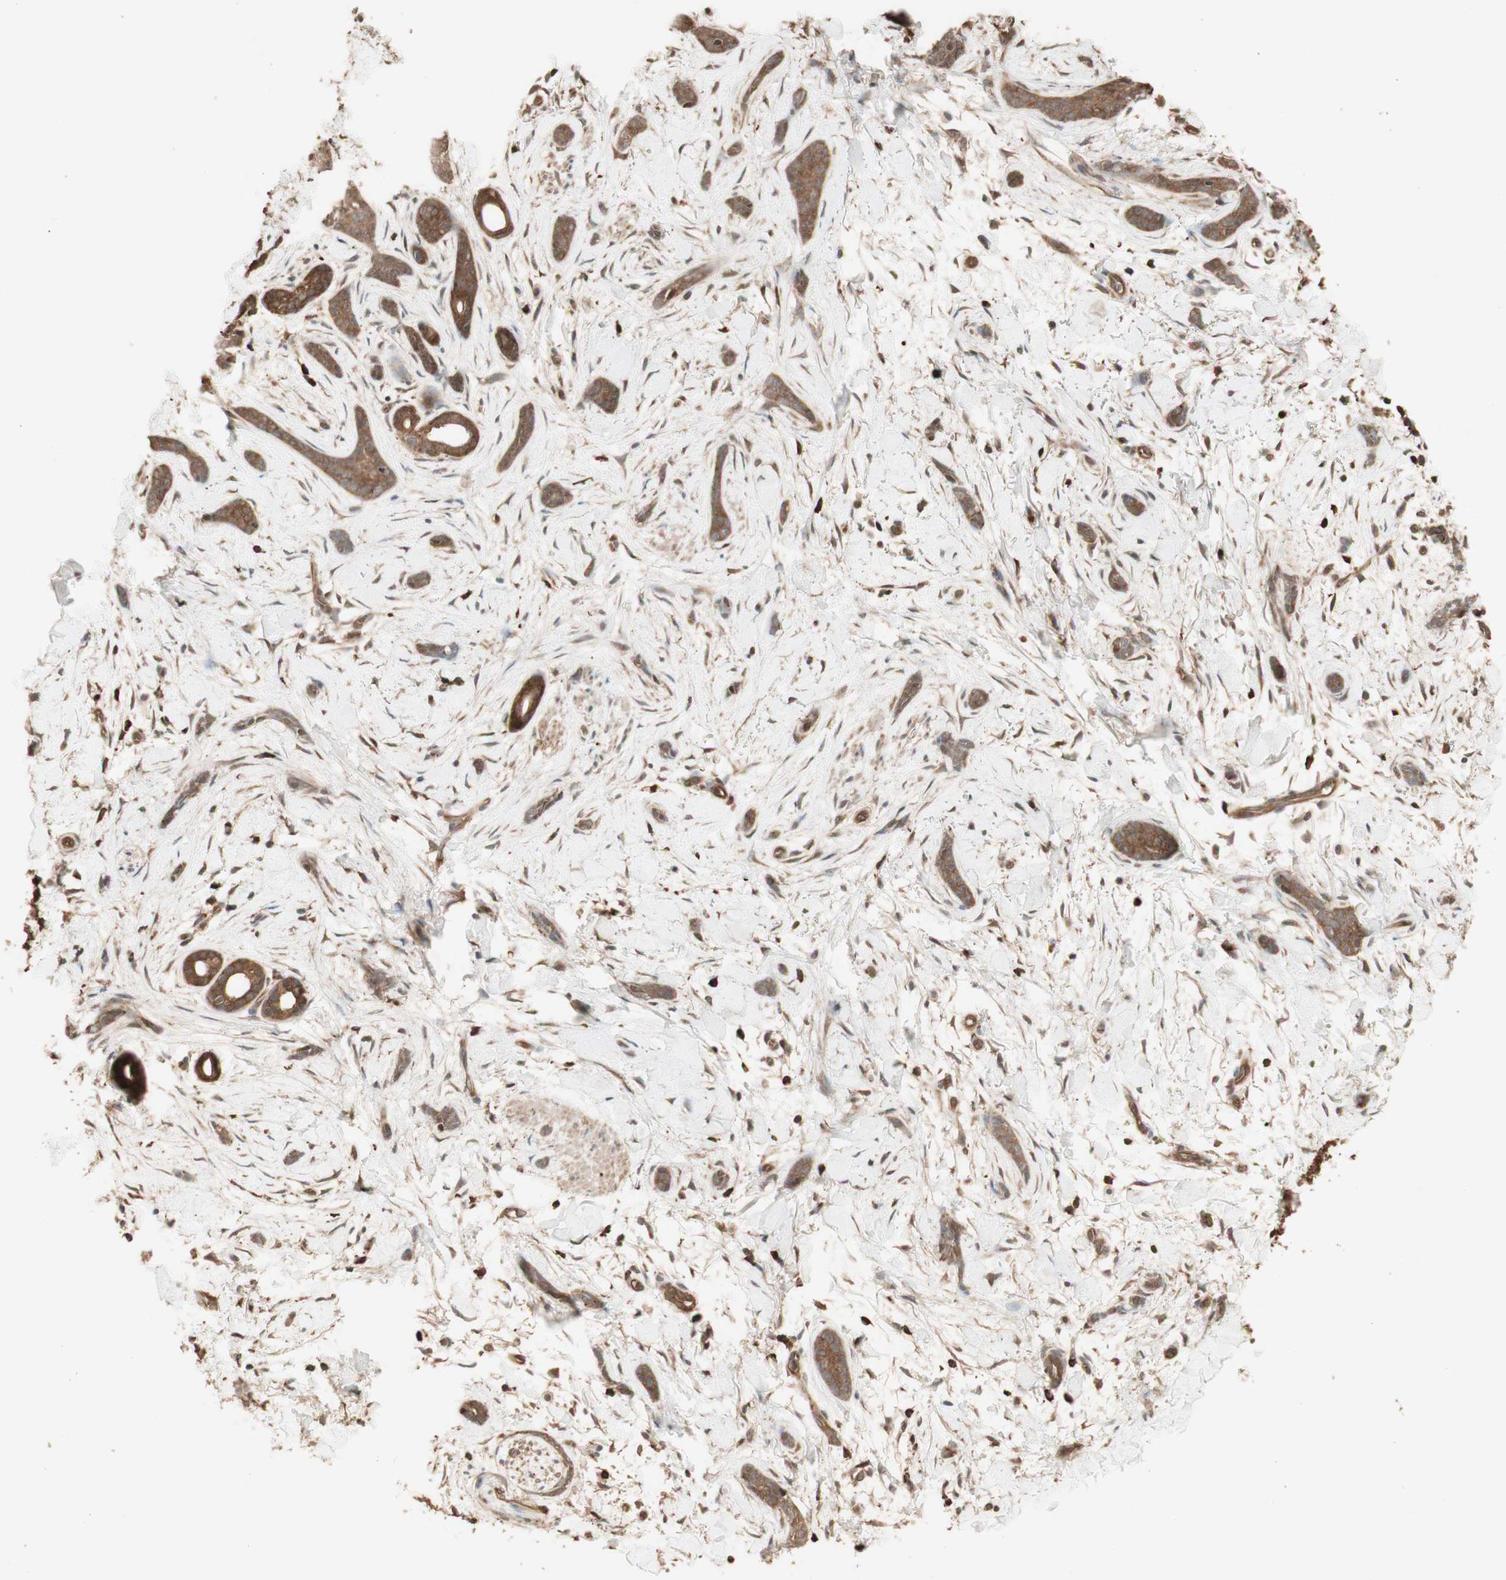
{"staining": {"intensity": "moderate", "quantity": ">75%", "location": "cytoplasmic/membranous"}, "tissue": "skin cancer", "cell_type": "Tumor cells", "image_type": "cancer", "snomed": [{"axis": "morphology", "description": "Basal cell carcinoma"}, {"axis": "morphology", "description": "Adnexal tumor, benign"}, {"axis": "topography", "description": "Skin"}], "caption": "Immunohistochemistry of human skin basal cell carcinoma displays medium levels of moderate cytoplasmic/membranous expression in approximately >75% of tumor cells.", "gene": "YWHAB", "patient": {"sex": "female", "age": 42}}